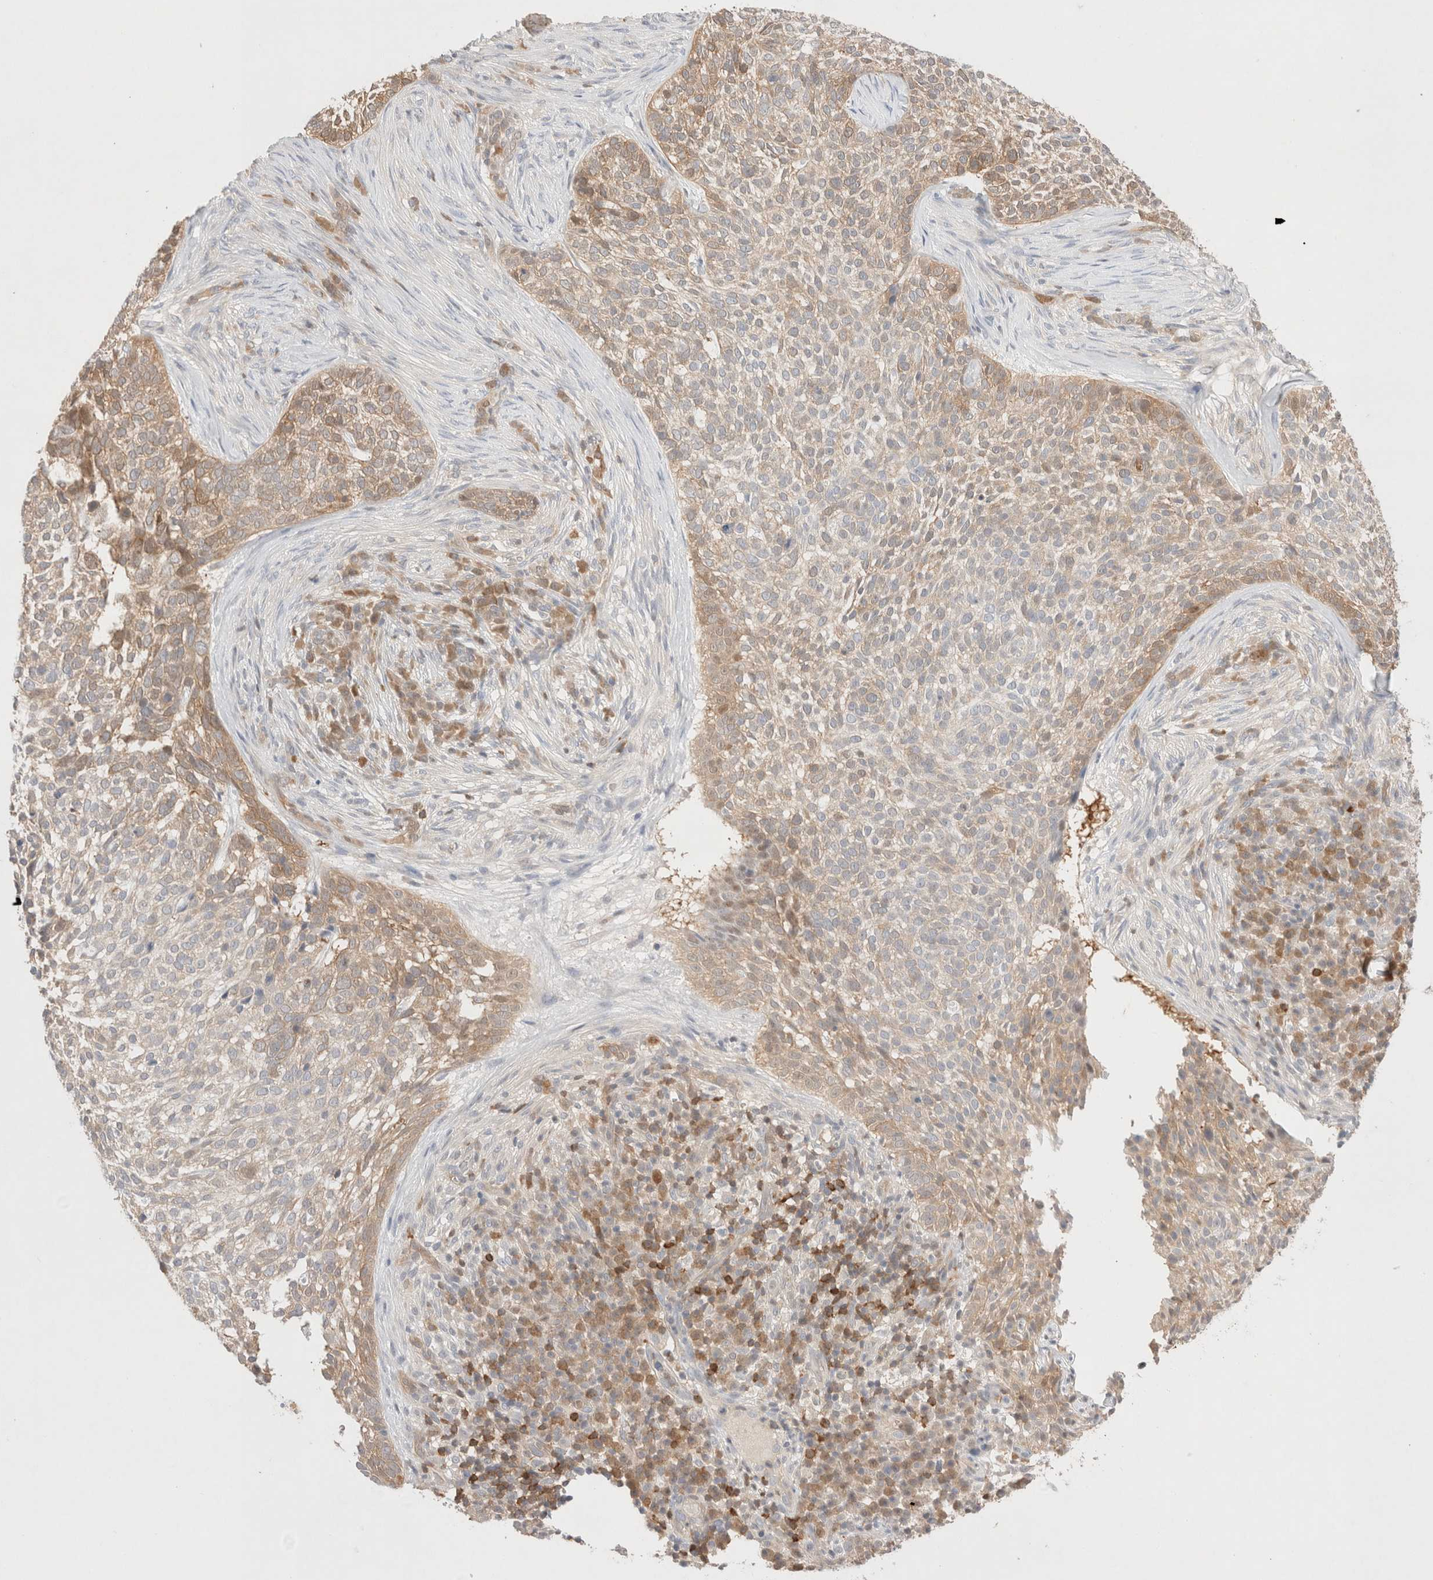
{"staining": {"intensity": "weak", "quantity": "<25%", "location": "cytoplasmic/membranous"}, "tissue": "skin cancer", "cell_type": "Tumor cells", "image_type": "cancer", "snomed": [{"axis": "morphology", "description": "Basal cell carcinoma"}, {"axis": "topography", "description": "Skin"}], "caption": "Tumor cells are negative for protein expression in human basal cell carcinoma (skin).", "gene": "STARD10", "patient": {"sex": "female", "age": 64}}